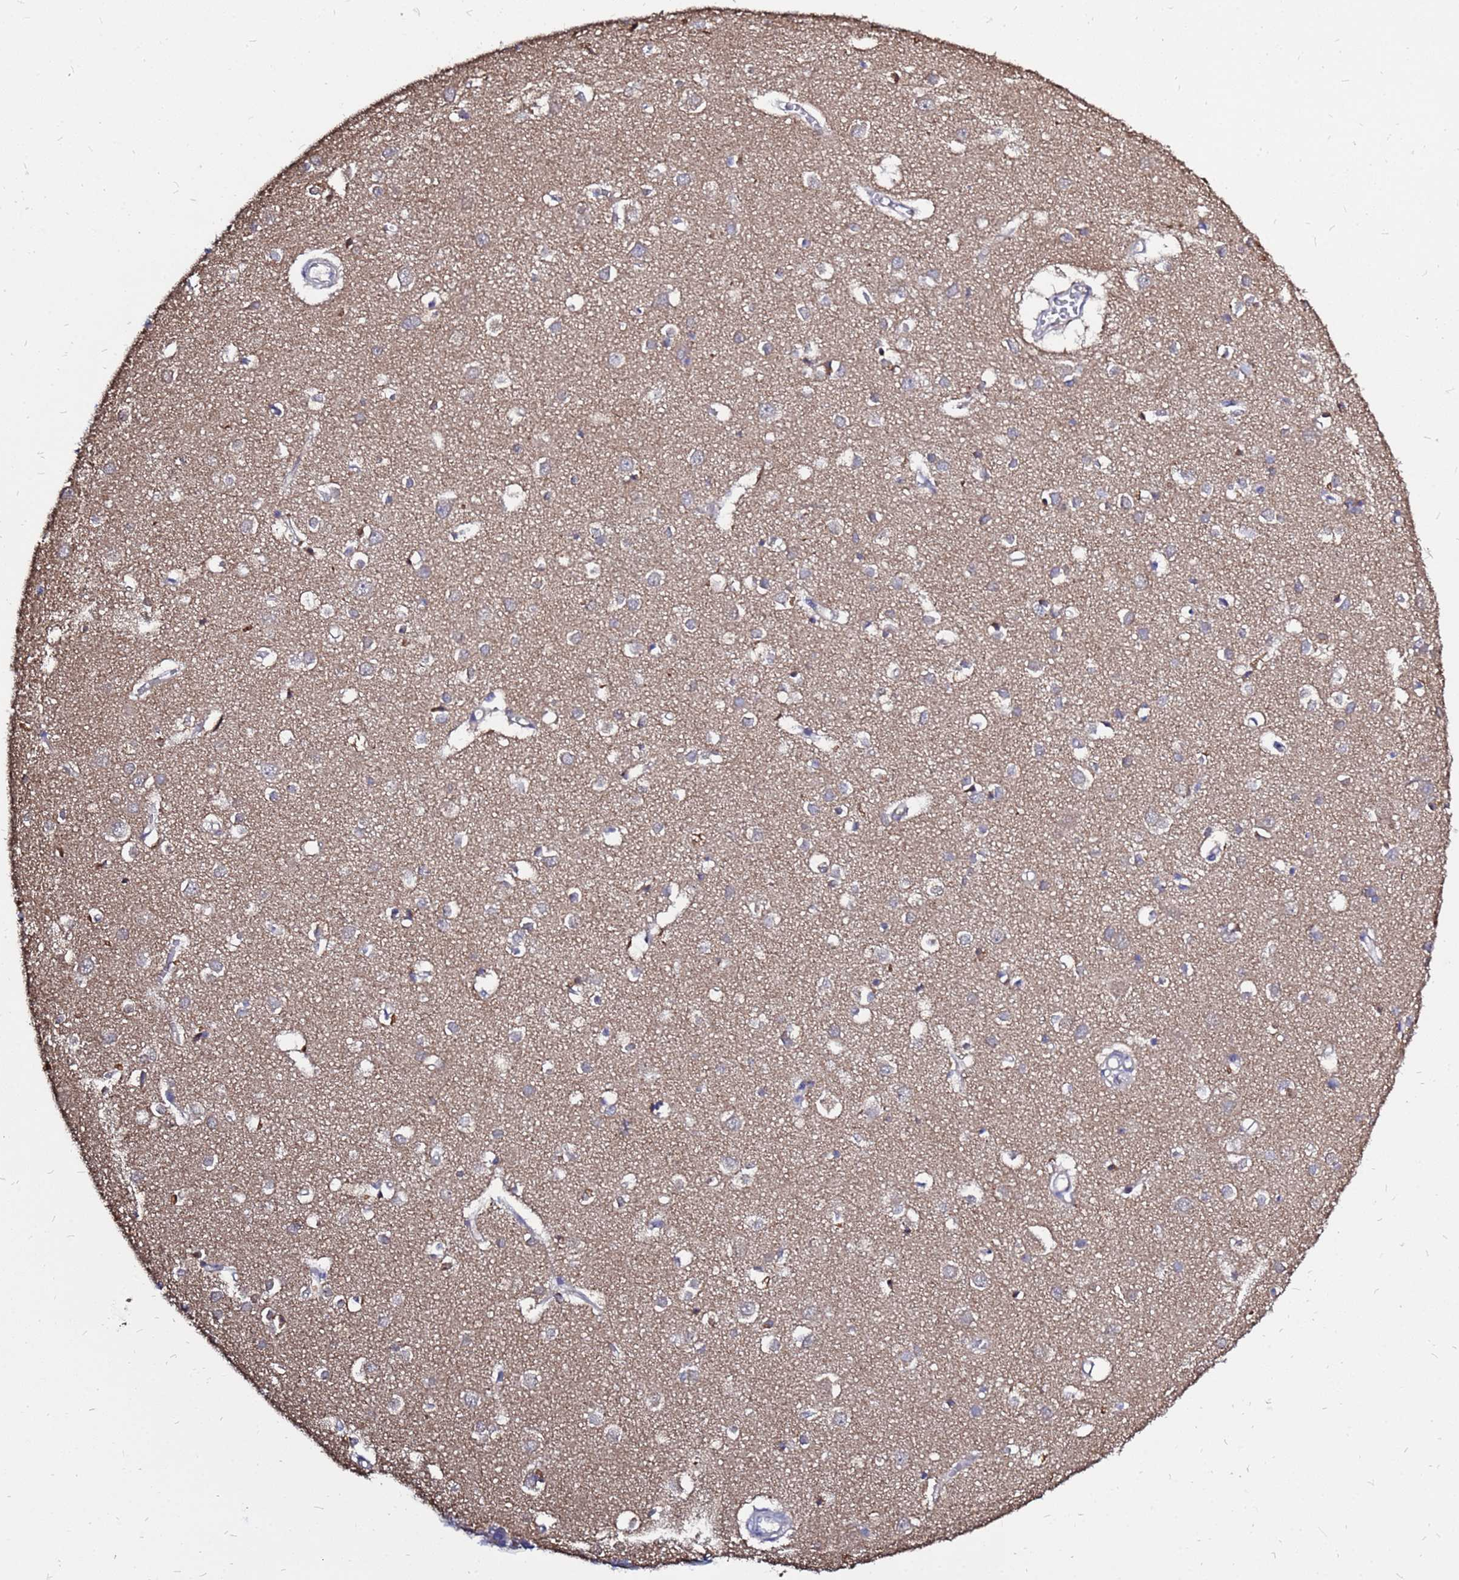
{"staining": {"intensity": "weak", "quantity": ">75%", "location": "cytoplasmic/membranous"}, "tissue": "cerebral cortex", "cell_type": "Endothelial cells", "image_type": "normal", "snomed": [{"axis": "morphology", "description": "Normal tissue, NOS"}, {"axis": "topography", "description": "Cerebral cortex"}], "caption": "IHC (DAB) staining of benign cerebral cortex demonstrates weak cytoplasmic/membranous protein positivity in approximately >75% of endothelial cells. Nuclei are stained in blue.", "gene": "MOB2", "patient": {"sex": "female", "age": 64}}